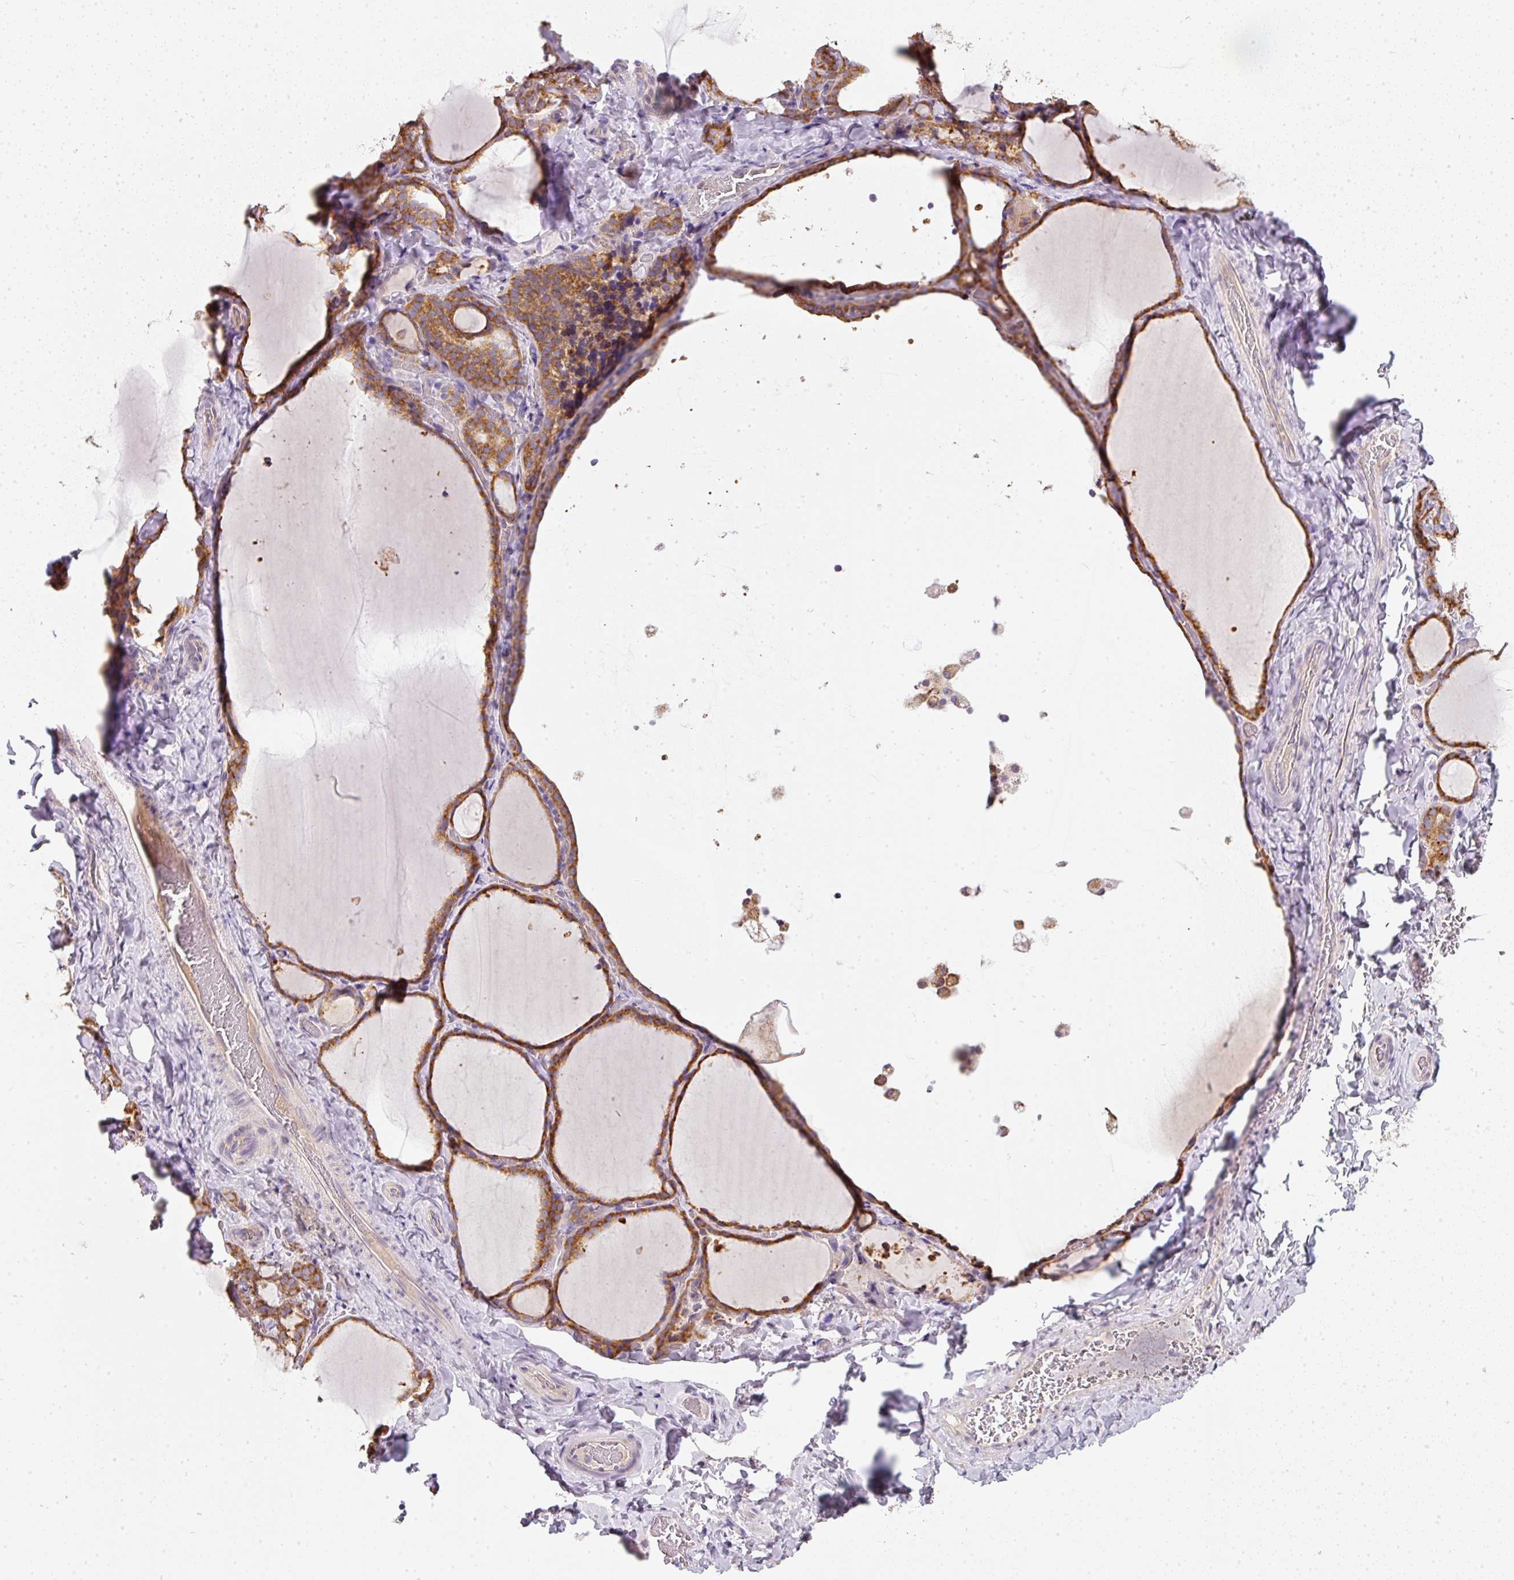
{"staining": {"intensity": "strong", "quantity": ">75%", "location": "cytoplasmic/membranous"}, "tissue": "thyroid gland", "cell_type": "Glandular cells", "image_type": "normal", "snomed": [{"axis": "morphology", "description": "Normal tissue, NOS"}, {"axis": "topography", "description": "Thyroid gland"}], "caption": "Immunohistochemical staining of normal human thyroid gland reveals strong cytoplasmic/membranous protein expression in approximately >75% of glandular cells. The staining was performed using DAB to visualize the protein expression in brown, while the nuclei were stained in blue with hematoxylin (Magnification: 20x).", "gene": "MORN4", "patient": {"sex": "female", "age": 22}}